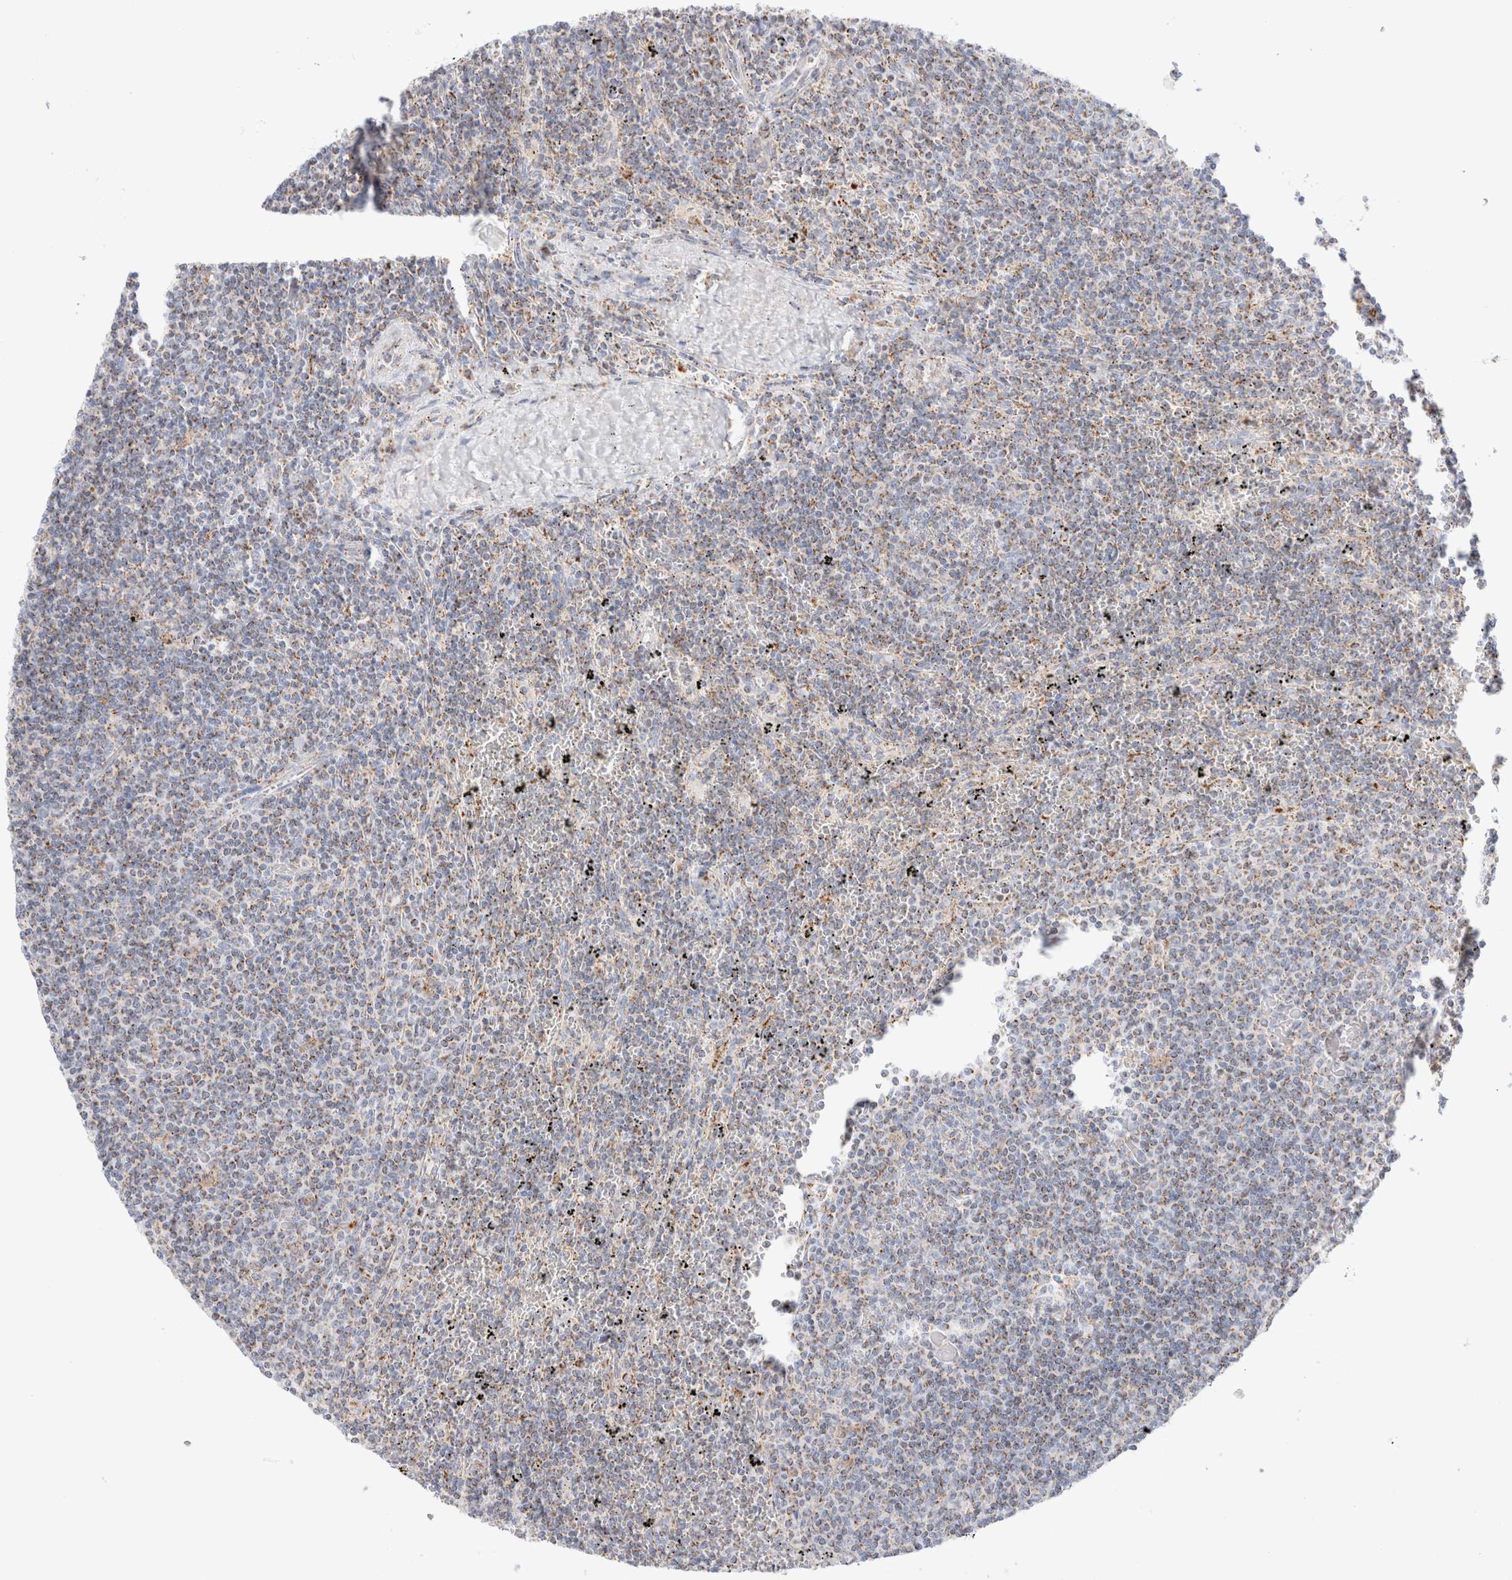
{"staining": {"intensity": "weak", "quantity": "25%-75%", "location": "cytoplasmic/membranous"}, "tissue": "lymphoma", "cell_type": "Tumor cells", "image_type": "cancer", "snomed": [{"axis": "morphology", "description": "Malignant lymphoma, non-Hodgkin's type, Low grade"}, {"axis": "topography", "description": "Spleen"}], "caption": "Immunohistochemistry (IHC) histopathology image of lymphoma stained for a protein (brown), which shows low levels of weak cytoplasmic/membranous positivity in about 25%-75% of tumor cells.", "gene": "ATP6V1C1", "patient": {"sex": "female", "age": 50}}